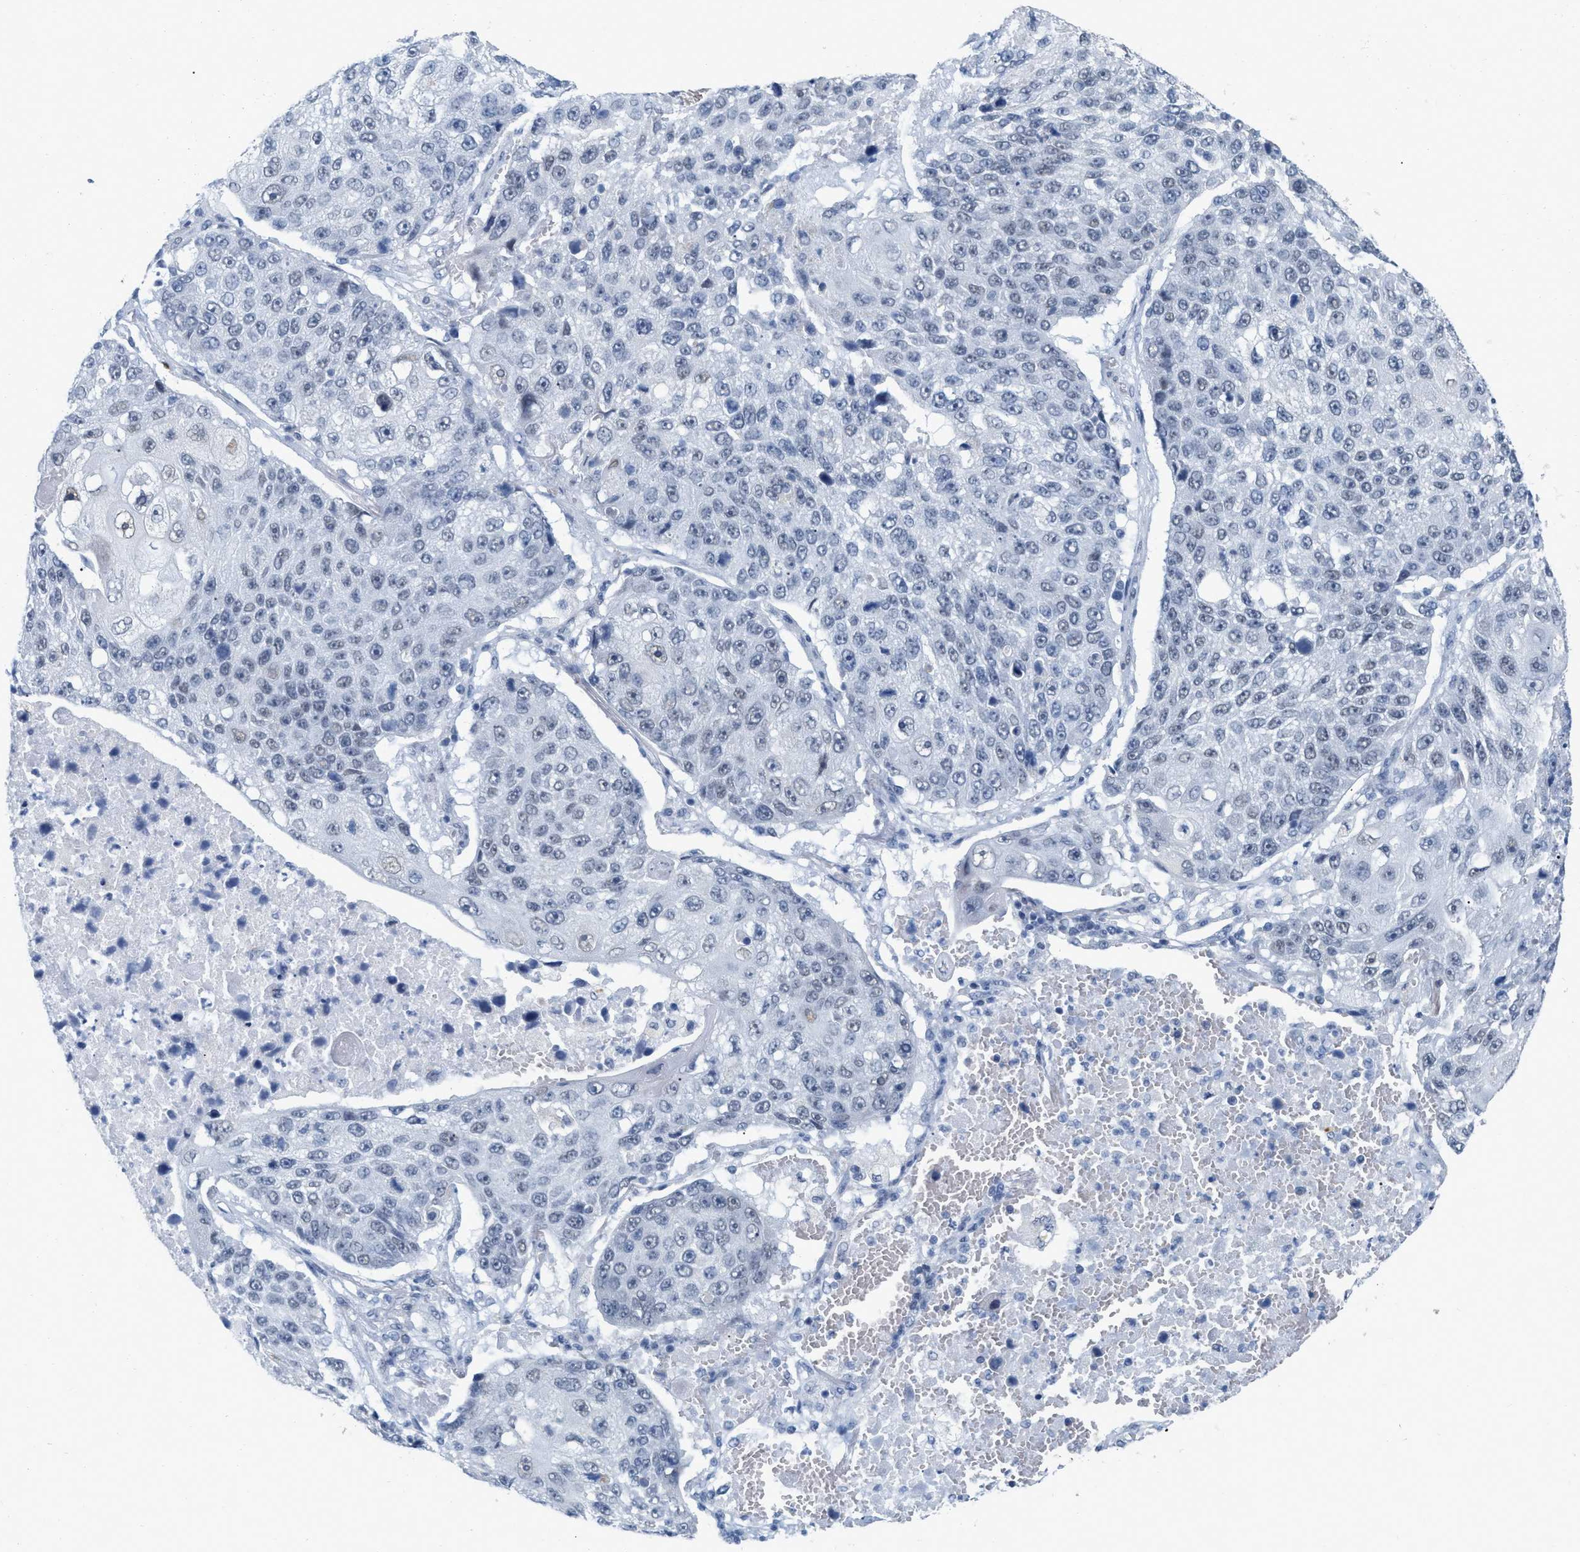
{"staining": {"intensity": "negative", "quantity": "none", "location": "none"}, "tissue": "lung cancer", "cell_type": "Tumor cells", "image_type": "cancer", "snomed": [{"axis": "morphology", "description": "Squamous cell carcinoma, NOS"}, {"axis": "topography", "description": "Lung"}], "caption": "The immunohistochemistry micrograph has no significant staining in tumor cells of lung cancer (squamous cell carcinoma) tissue.", "gene": "XIRP1", "patient": {"sex": "male", "age": 61}}